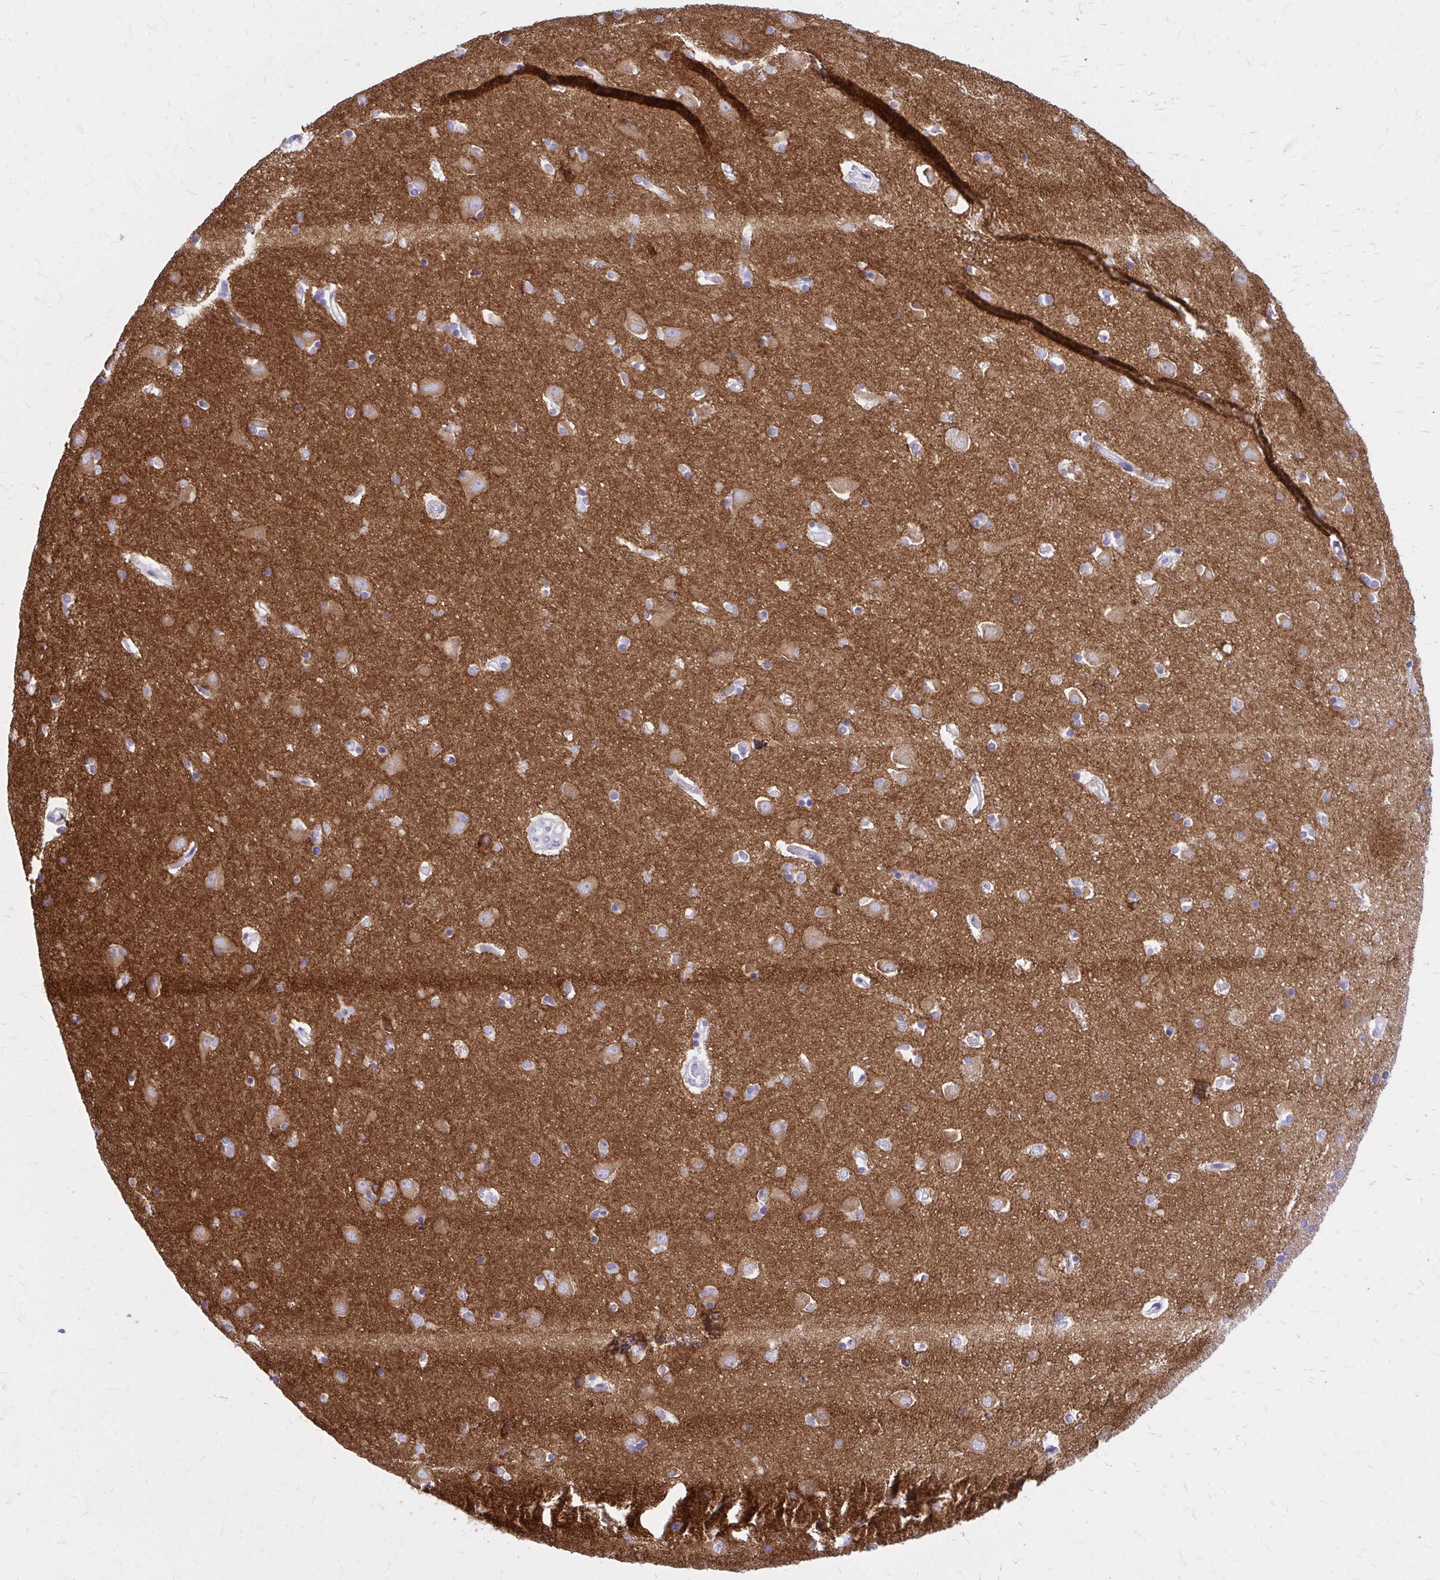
{"staining": {"intensity": "moderate", "quantity": "<25%", "location": "cytoplasmic/membranous"}, "tissue": "caudate", "cell_type": "Glial cells", "image_type": "normal", "snomed": [{"axis": "morphology", "description": "Normal tissue, NOS"}, {"axis": "topography", "description": "Lateral ventricle wall"}, {"axis": "topography", "description": "Hippocampus"}], "caption": "Protein expression analysis of normal caudate demonstrates moderate cytoplasmic/membranous expression in about <25% of glial cells.", "gene": "EPB41L1", "patient": {"sex": "female", "age": 63}}